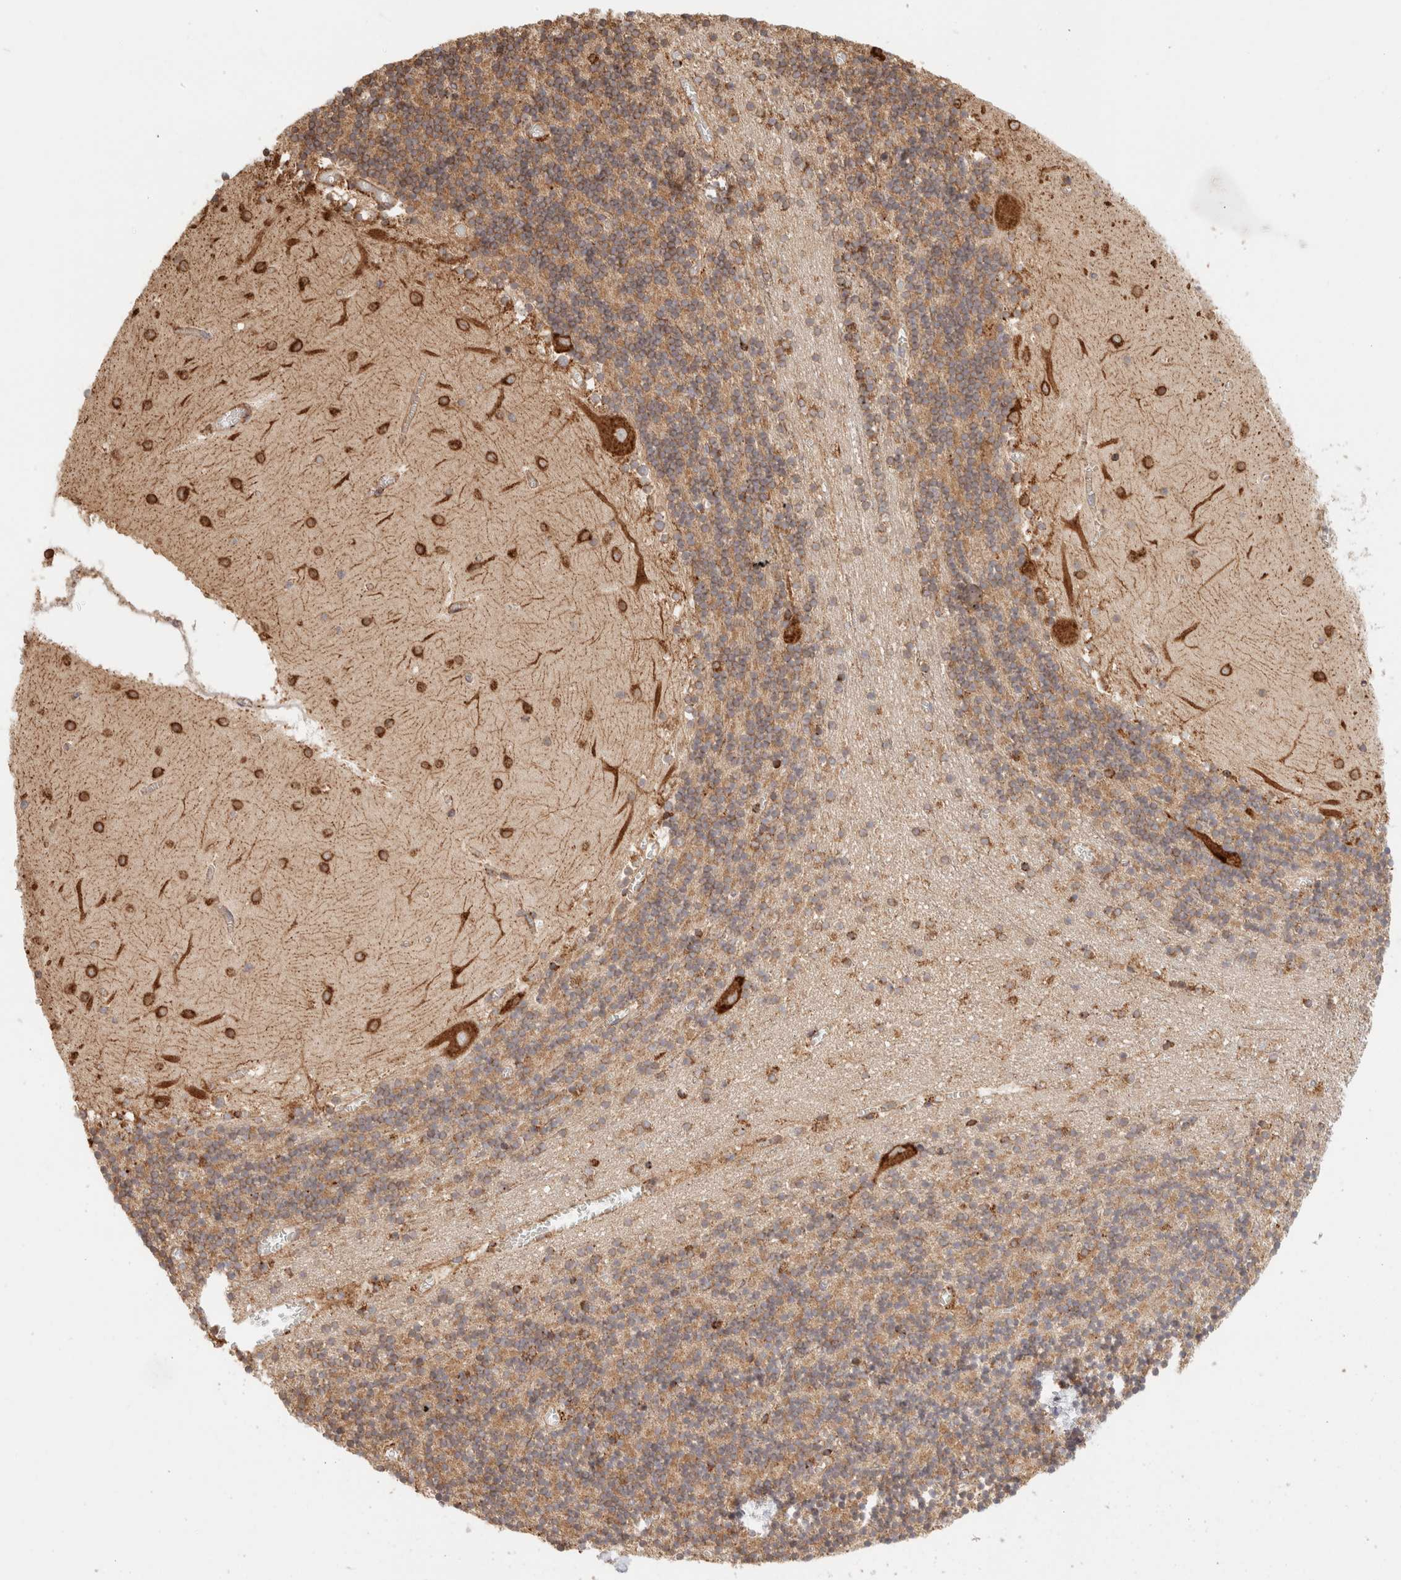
{"staining": {"intensity": "moderate", "quantity": ">75%", "location": "cytoplasmic/membranous"}, "tissue": "cerebellum", "cell_type": "Cells in granular layer", "image_type": "normal", "snomed": [{"axis": "morphology", "description": "Normal tissue, NOS"}, {"axis": "topography", "description": "Cerebellum"}], "caption": "A high-resolution micrograph shows immunohistochemistry (IHC) staining of normal cerebellum, which exhibits moderate cytoplasmic/membranous staining in about >75% of cells in granular layer. (DAB (3,3'-diaminobenzidine) IHC, brown staining for protein, blue staining for nuclei).", "gene": "FER", "patient": {"sex": "female", "age": 28}}